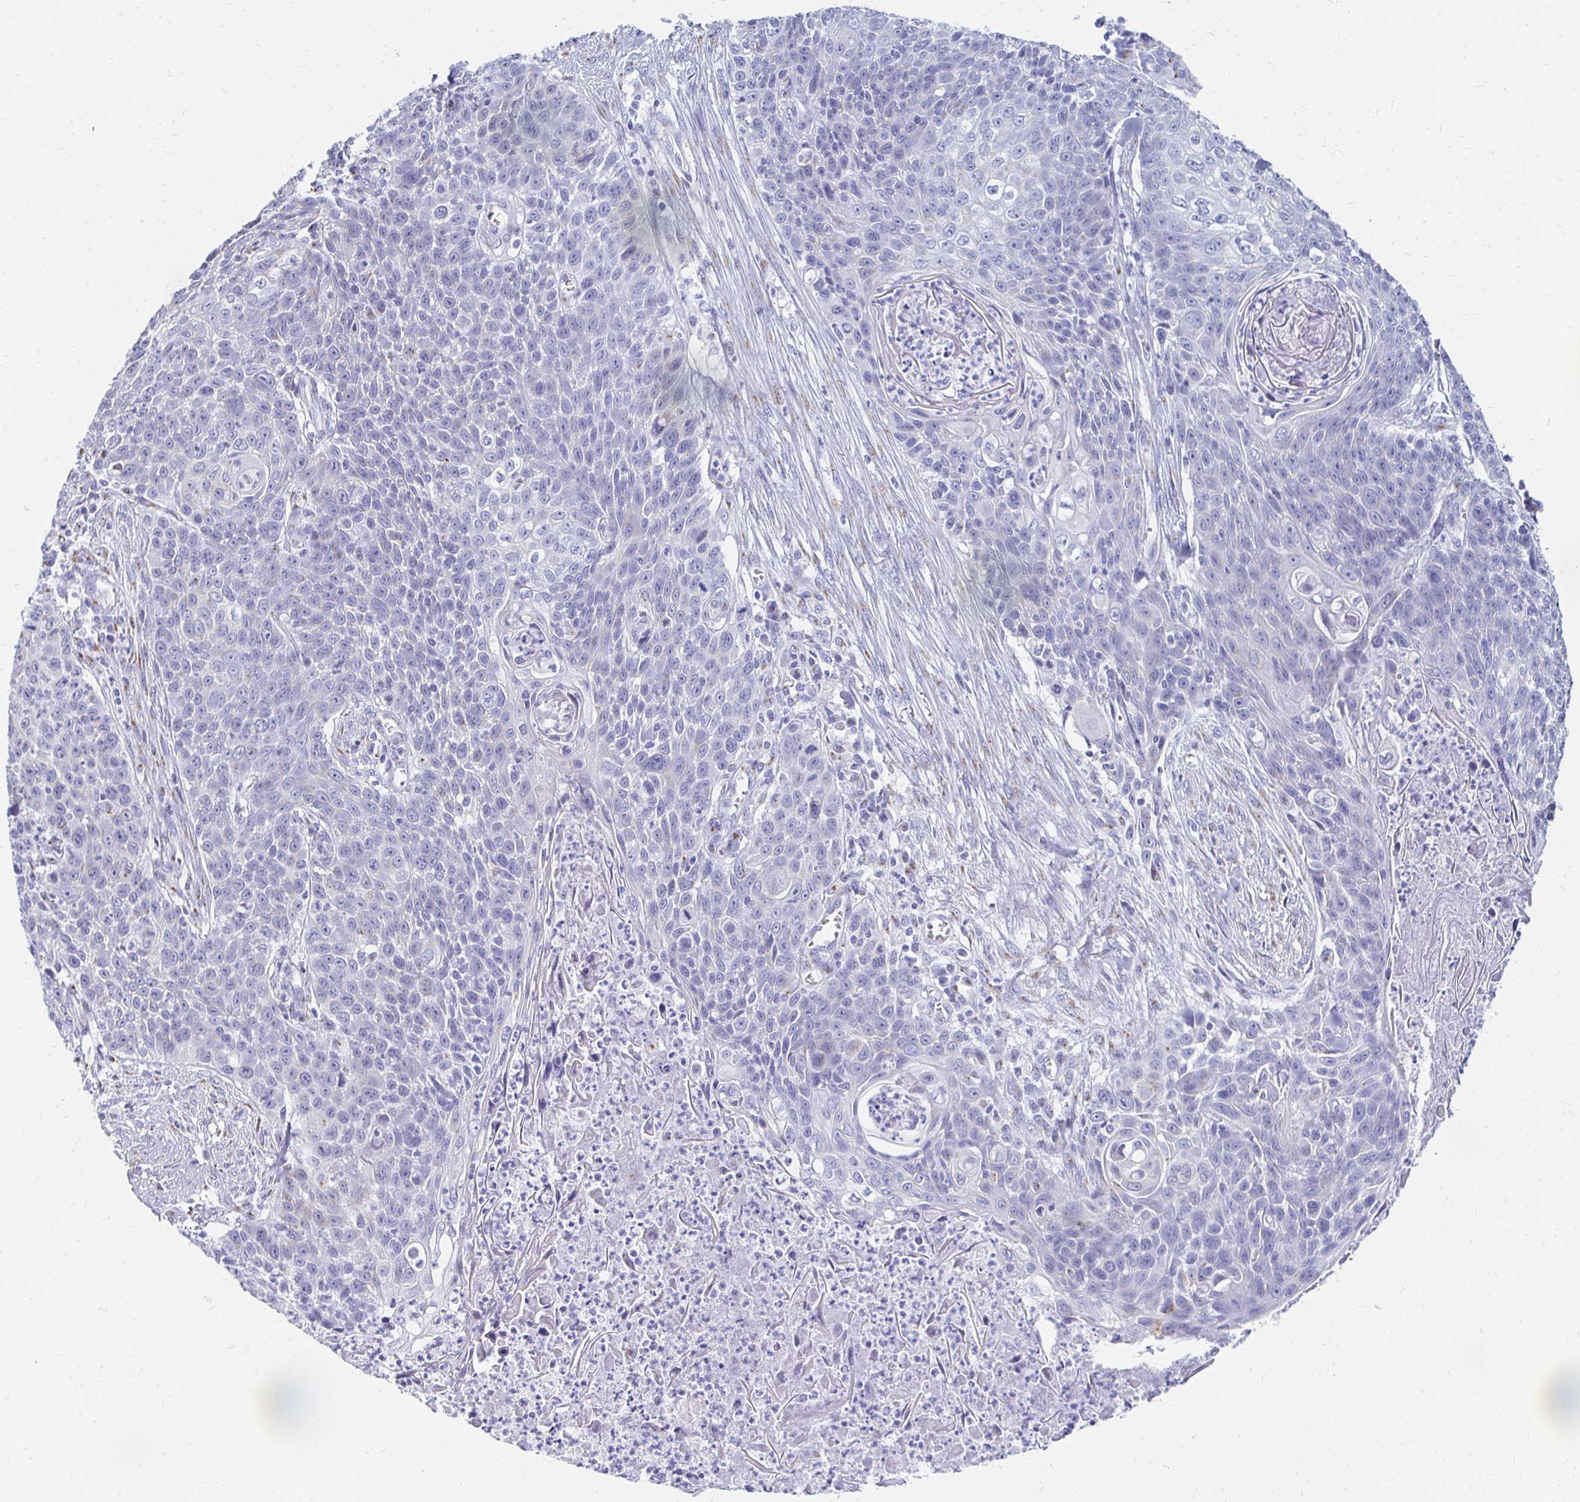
{"staining": {"intensity": "negative", "quantity": "none", "location": "none"}, "tissue": "lung cancer", "cell_type": "Tumor cells", "image_type": "cancer", "snomed": [{"axis": "morphology", "description": "Squamous cell carcinoma, NOS"}, {"axis": "morphology", "description": "Squamous cell carcinoma, metastatic, NOS"}, {"axis": "topography", "description": "Lung"}, {"axis": "topography", "description": "Pleura, NOS"}], "caption": "DAB (3,3'-diaminobenzidine) immunohistochemical staining of human lung cancer reveals no significant staining in tumor cells.", "gene": "PAGE4", "patient": {"sex": "male", "age": 72}}